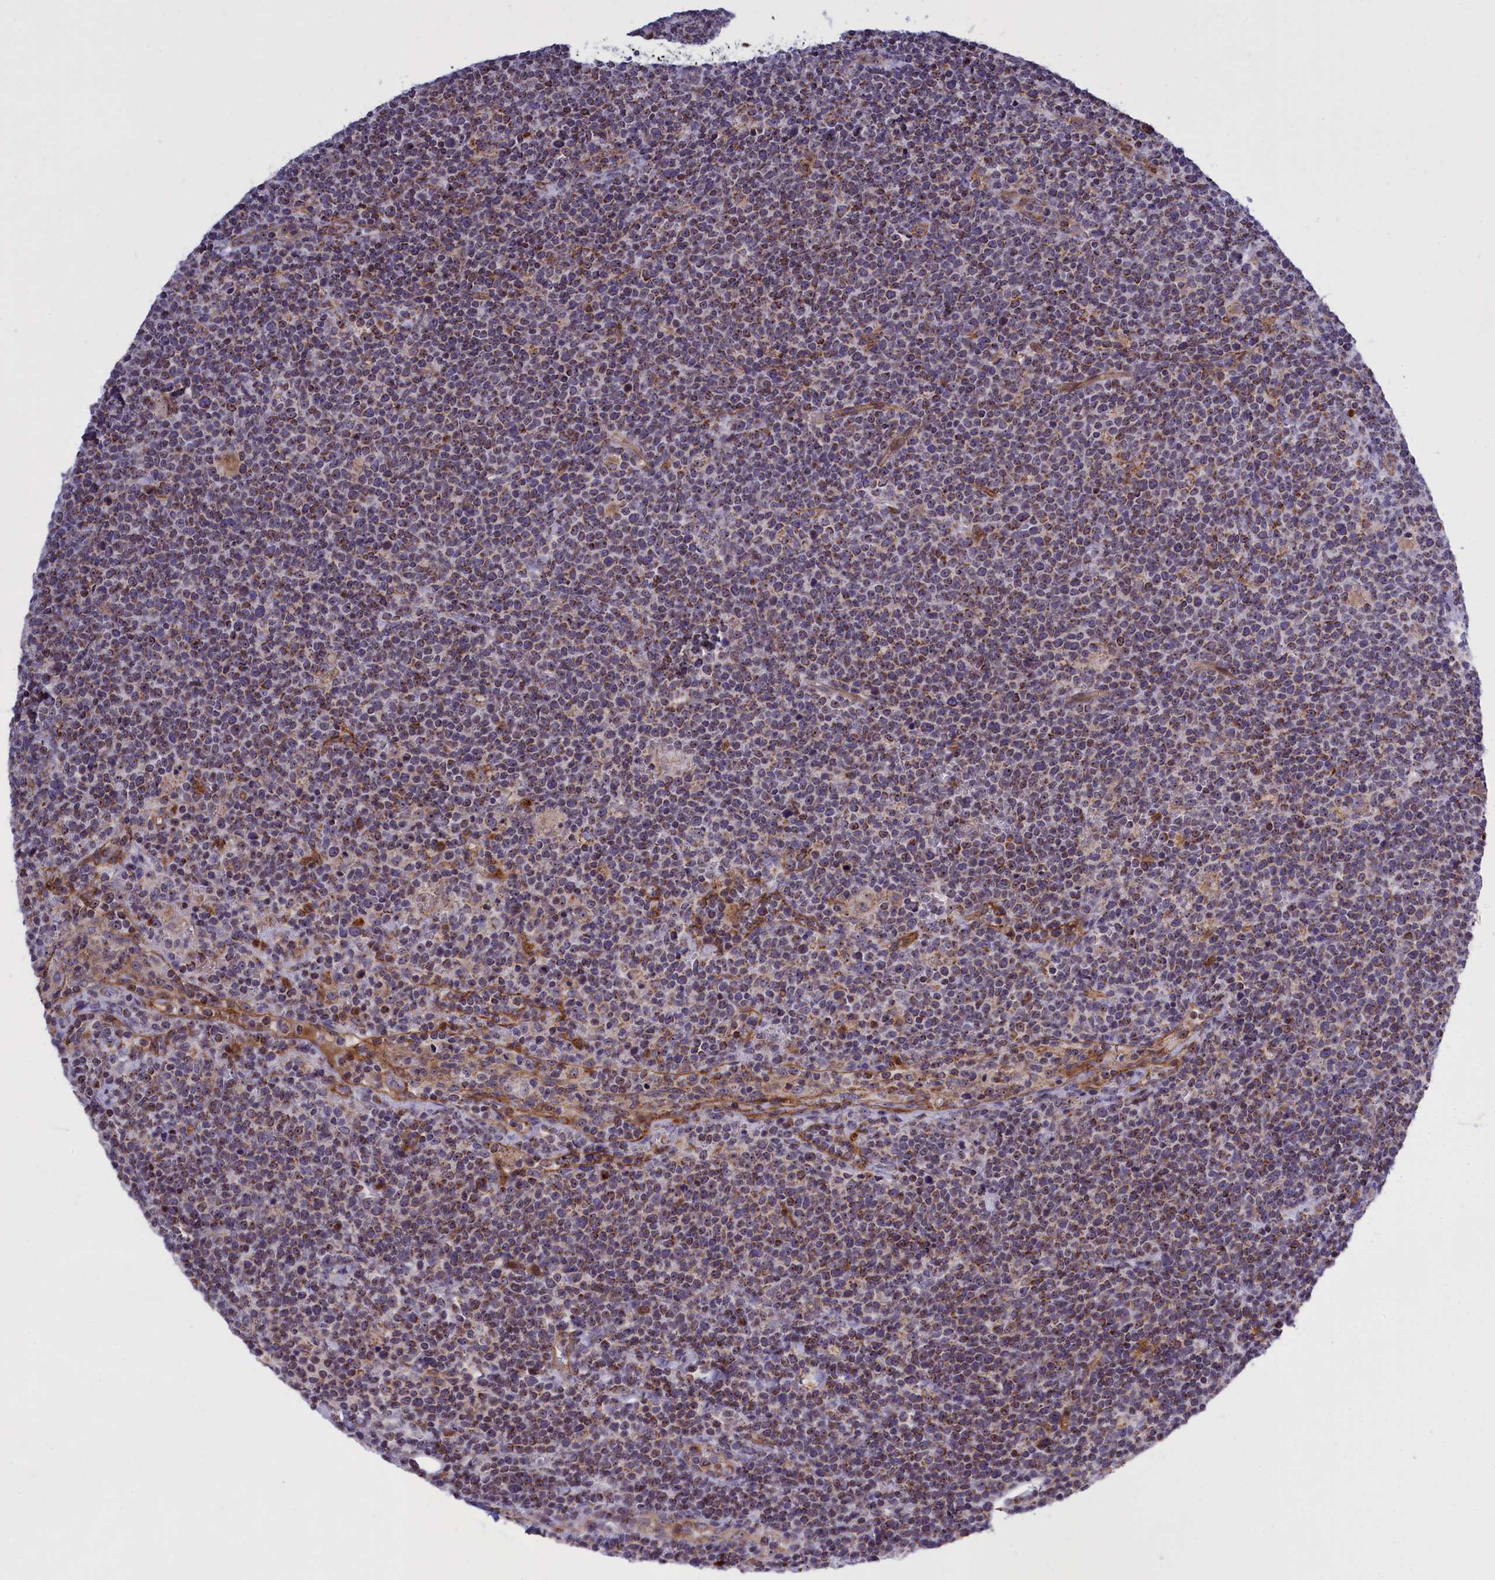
{"staining": {"intensity": "moderate", "quantity": "25%-75%", "location": "cytoplasmic/membranous"}, "tissue": "lymphoma", "cell_type": "Tumor cells", "image_type": "cancer", "snomed": [{"axis": "morphology", "description": "Malignant lymphoma, non-Hodgkin's type, High grade"}, {"axis": "topography", "description": "Lymph node"}], "caption": "Protein staining of lymphoma tissue demonstrates moderate cytoplasmic/membranous expression in approximately 25%-75% of tumor cells.", "gene": "MPND", "patient": {"sex": "male", "age": 61}}